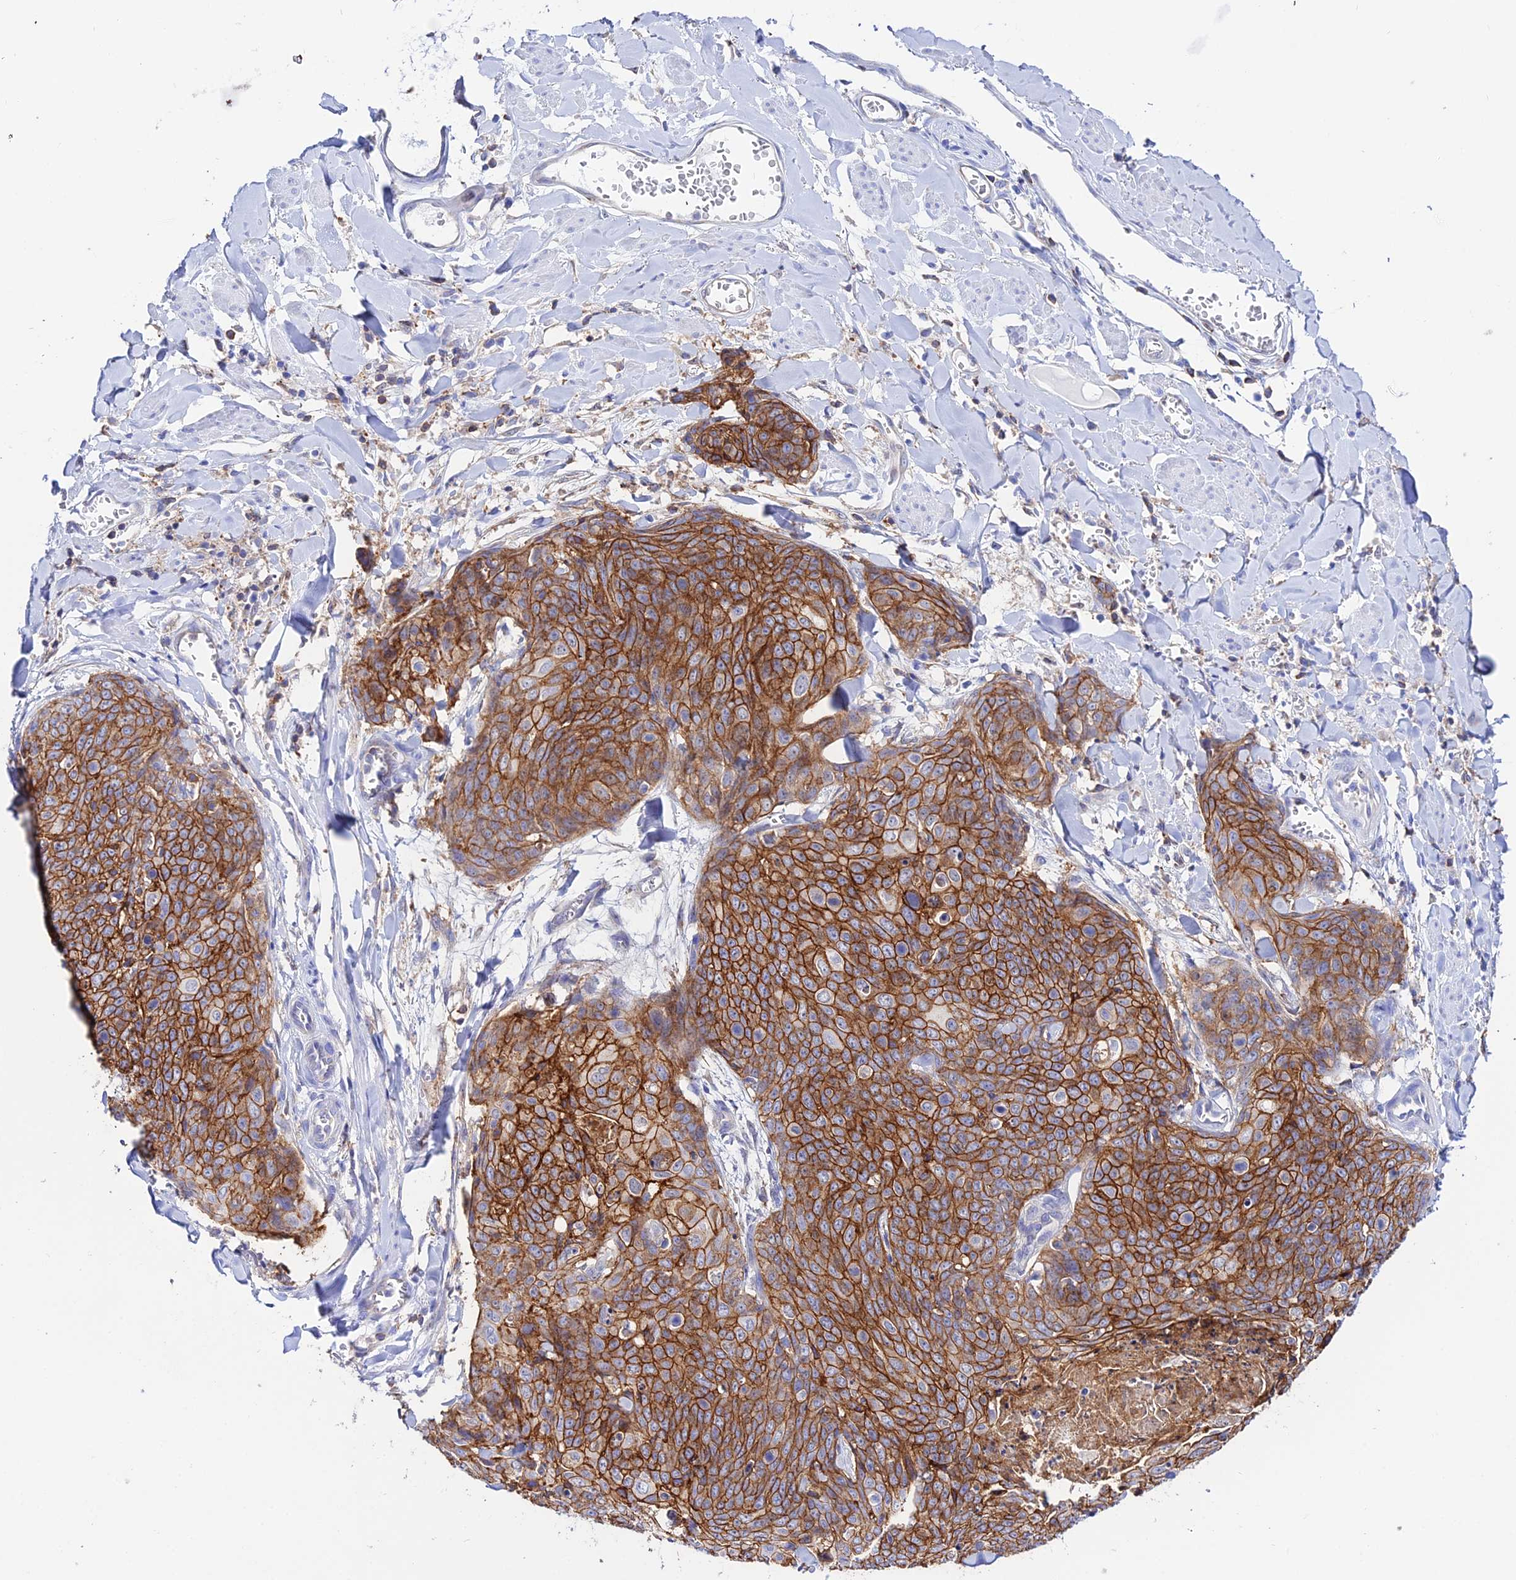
{"staining": {"intensity": "strong", "quantity": ">75%", "location": "cytoplasmic/membranous"}, "tissue": "skin cancer", "cell_type": "Tumor cells", "image_type": "cancer", "snomed": [{"axis": "morphology", "description": "Squamous cell carcinoma, NOS"}, {"axis": "topography", "description": "Skin"}, {"axis": "topography", "description": "Vulva"}], "caption": "Tumor cells reveal high levels of strong cytoplasmic/membranous positivity in about >75% of cells in squamous cell carcinoma (skin).", "gene": "S100A16", "patient": {"sex": "female", "age": 85}}